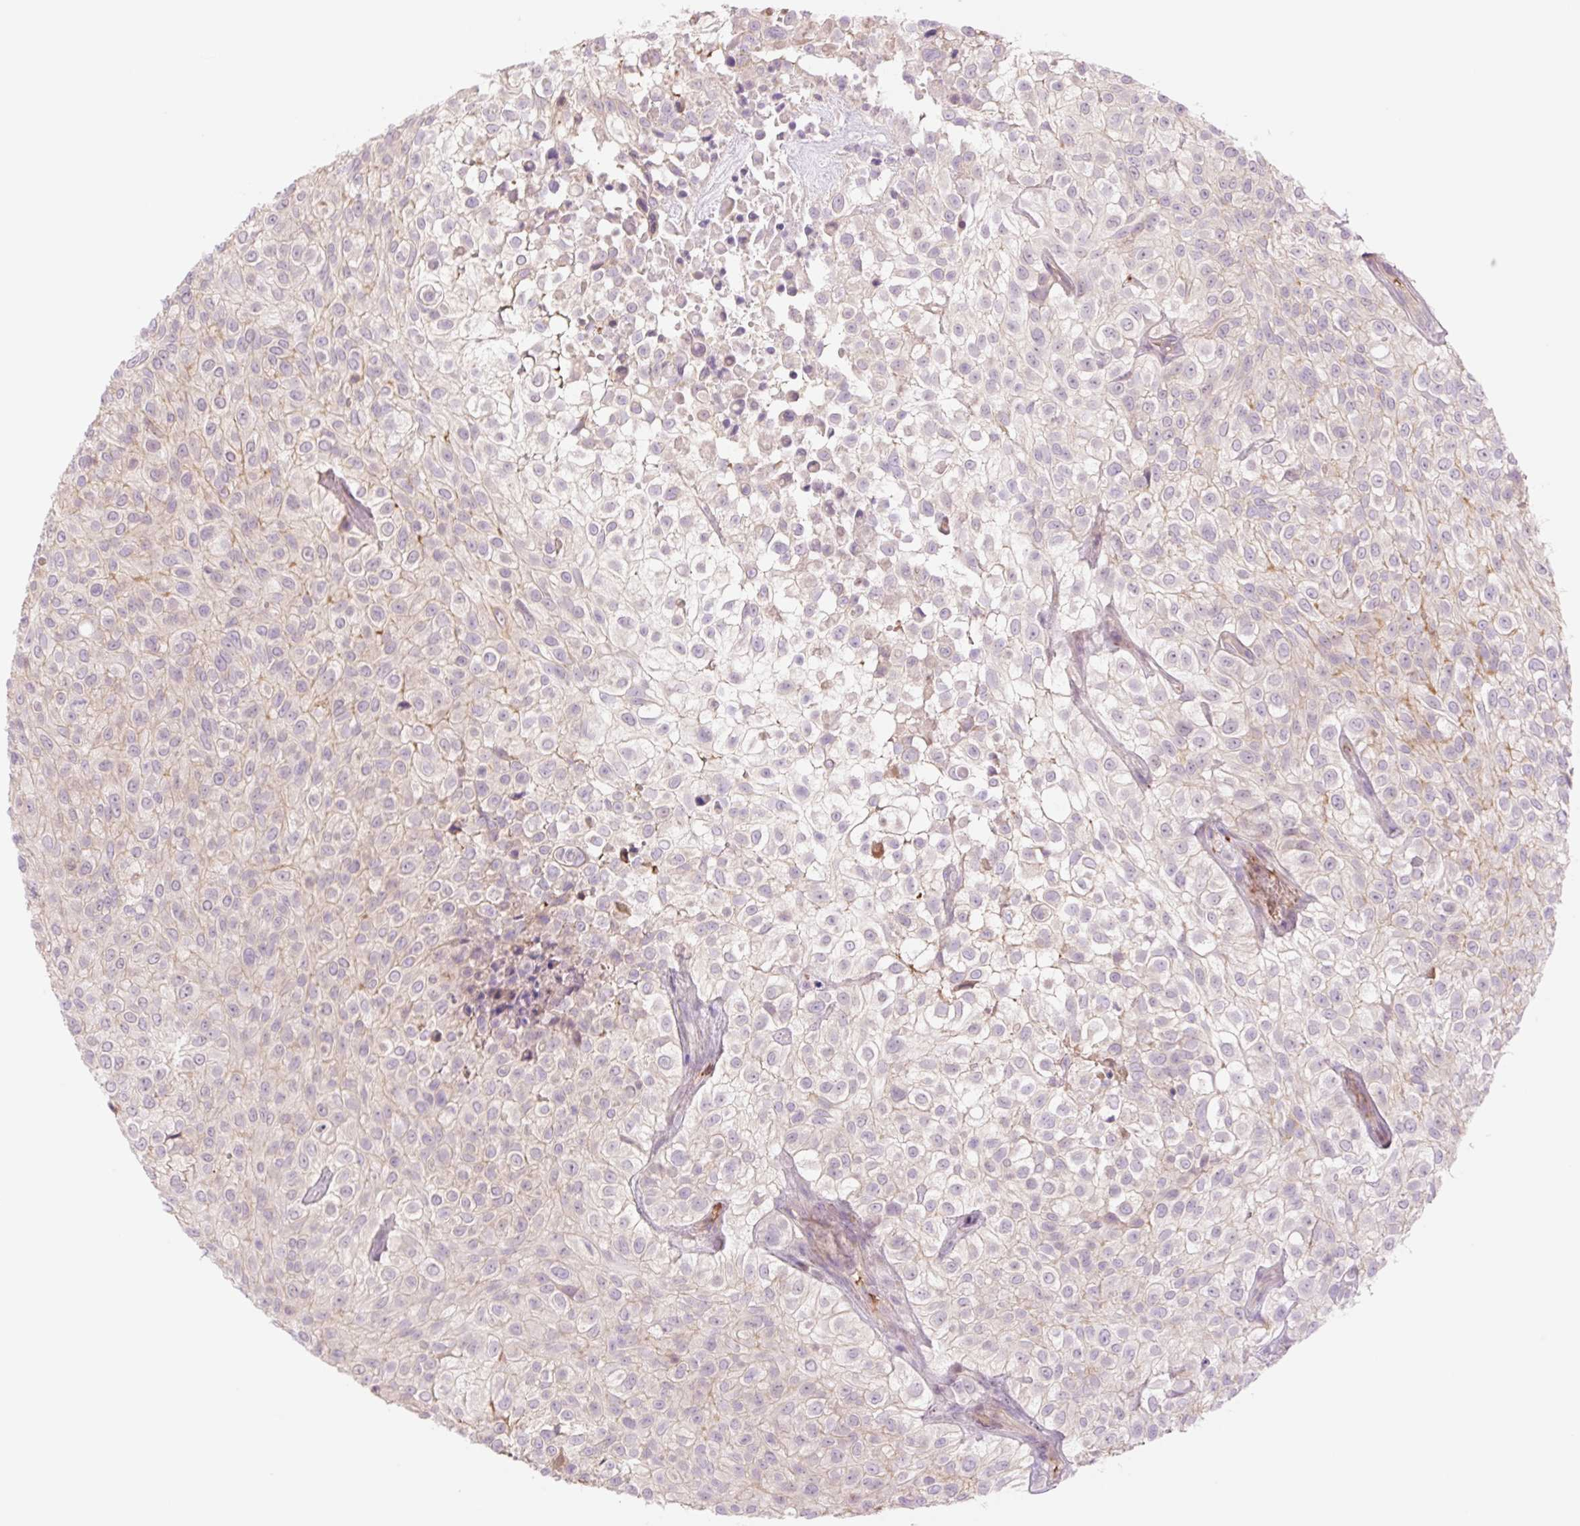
{"staining": {"intensity": "negative", "quantity": "none", "location": "none"}, "tissue": "urothelial cancer", "cell_type": "Tumor cells", "image_type": "cancer", "snomed": [{"axis": "morphology", "description": "Urothelial carcinoma, High grade"}, {"axis": "topography", "description": "Urinary bladder"}], "caption": "The photomicrograph demonstrates no significant expression in tumor cells of high-grade urothelial carcinoma.", "gene": "HEBP1", "patient": {"sex": "male", "age": 56}}